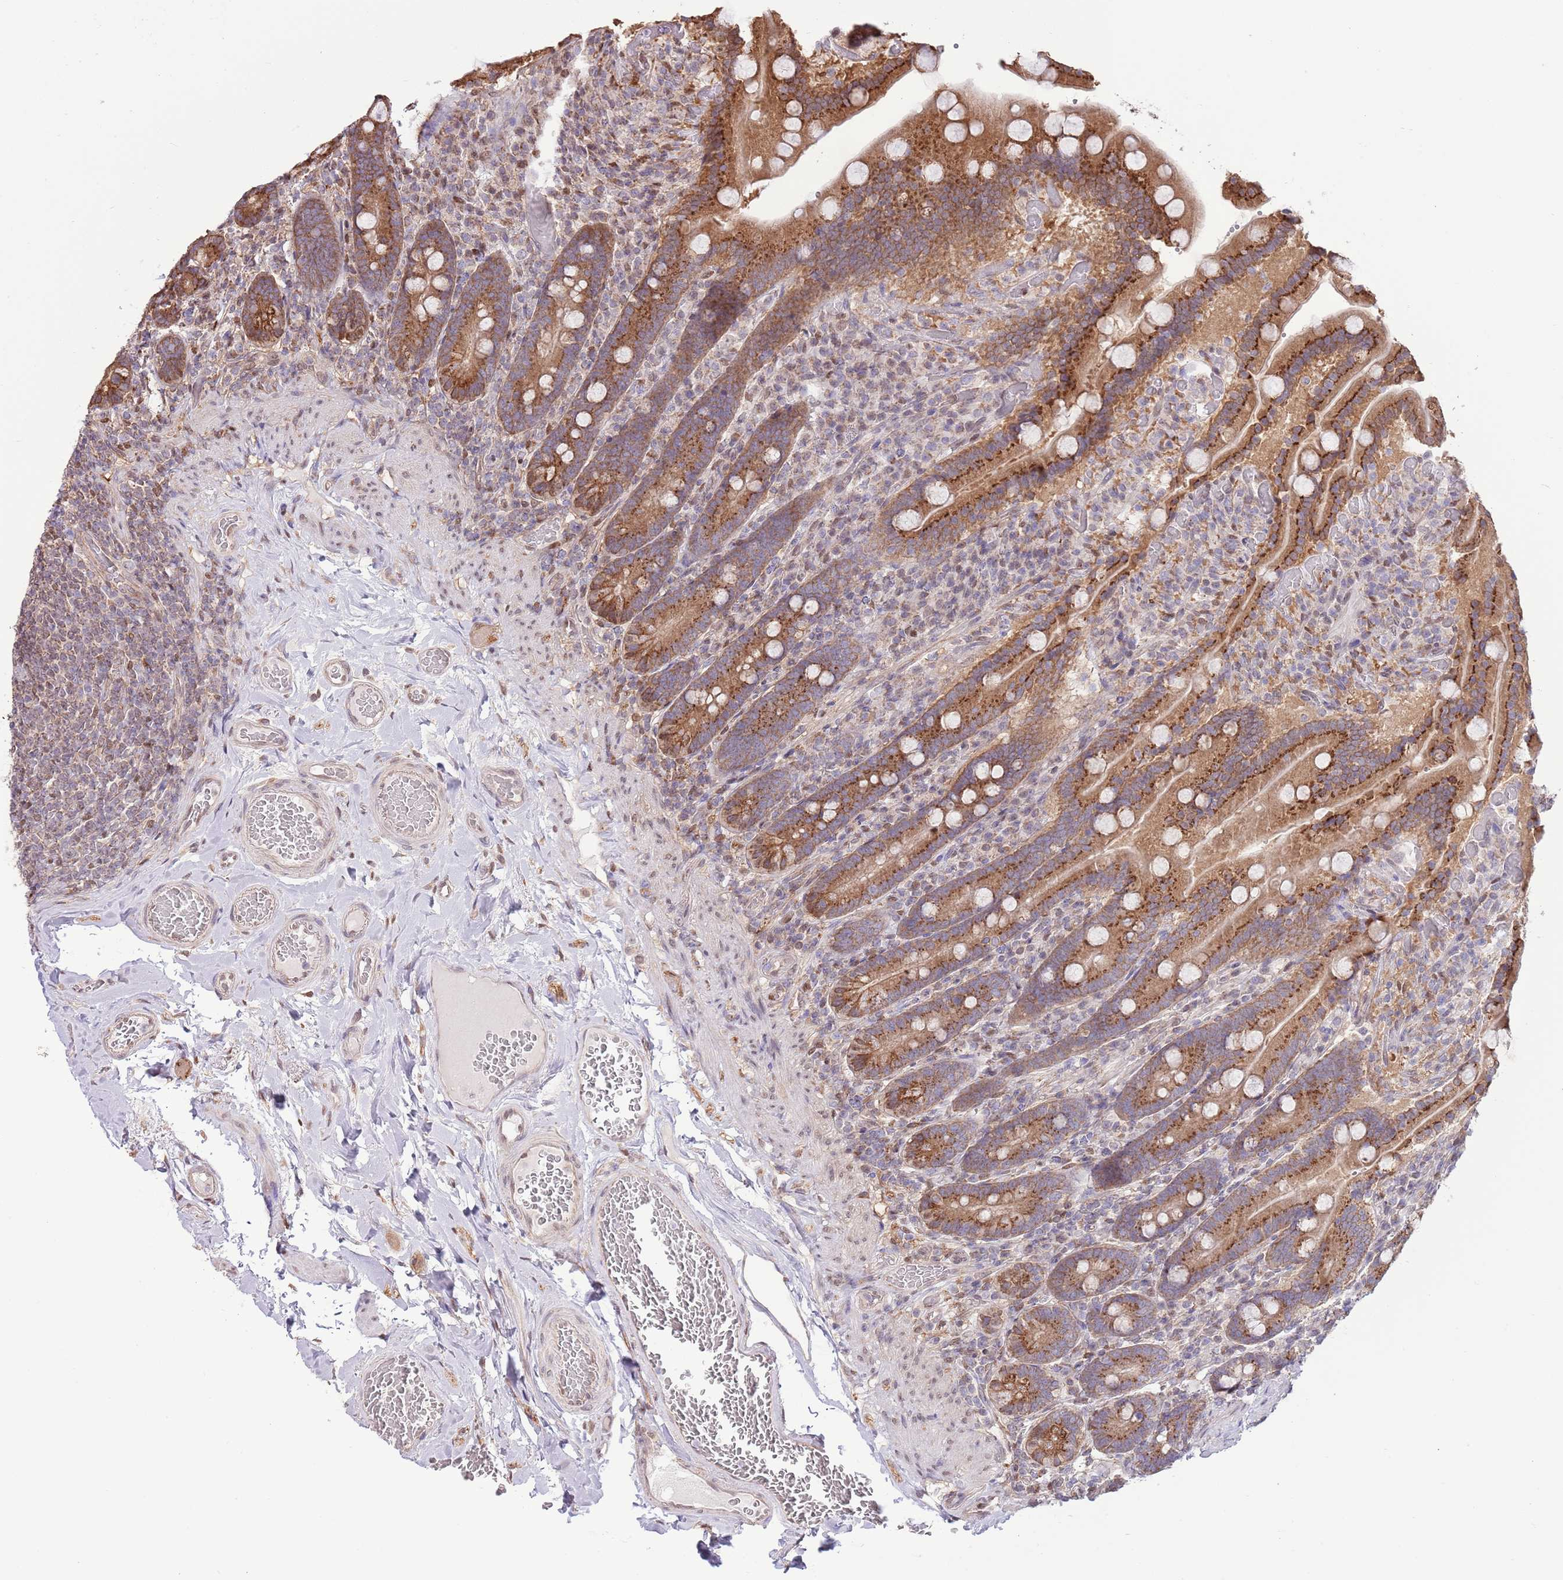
{"staining": {"intensity": "strong", "quantity": ">75%", "location": "cytoplasmic/membranous"}, "tissue": "duodenum", "cell_type": "Glandular cells", "image_type": "normal", "snomed": [{"axis": "morphology", "description": "Normal tissue, NOS"}, {"axis": "topography", "description": "Duodenum"}], "caption": "High-power microscopy captured an immunohistochemistry (IHC) histopathology image of normal duodenum, revealing strong cytoplasmic/membranous positivity in approximately >75% of glandular cells. The staining was performed using DAB, with brown indicating positive protein expression. Nuclei are stained blue with hematoxylin.", "gene": "ARL2BP", "patient": {"sex": "female", "age": 62}}